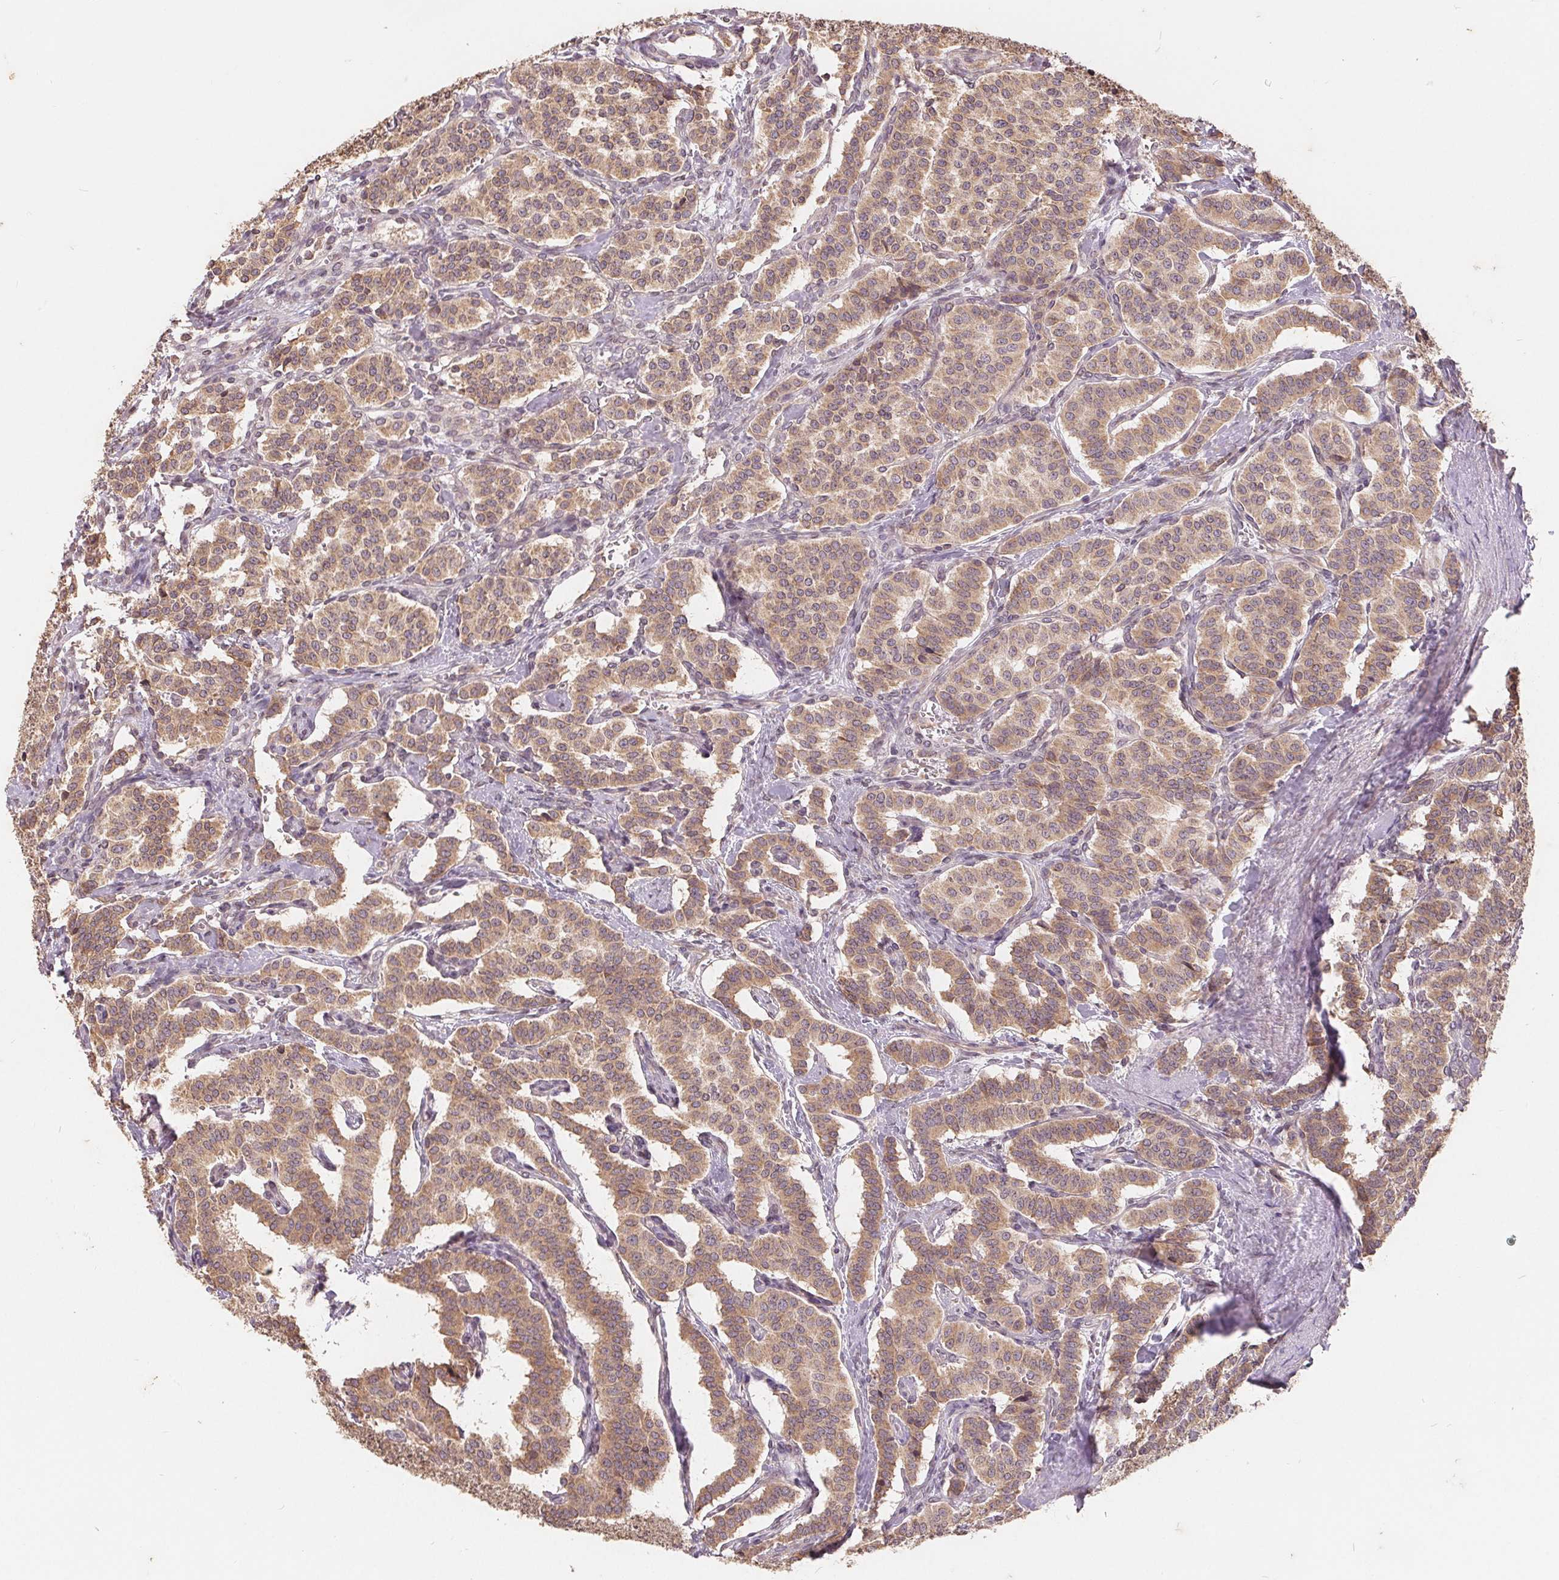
{"staining": {"intensity": "moderate", "quantity": ">75%", "location": "cytoplasmic/membranous"}, "tissue": "carcinoid", "cell_type": "Tumor cells", "image_type": "cancer", "snomed": [{"axis": "morphology", "description": "Normal tissue, NOS"}, {"axis": "morphology", "description": "Carcinoid, malignant, NOS"}, {"axis": "topography", "description": "Lung"}], "caption": "About >75% of tumor cells in carcinoid (malignant) demonstrate moderate cytoplasmic/membranous protein expression as visualized by brown immunohistochemical staining.", "gene": "CDIPT", "patient": {"sex": "female", "age": 46}}